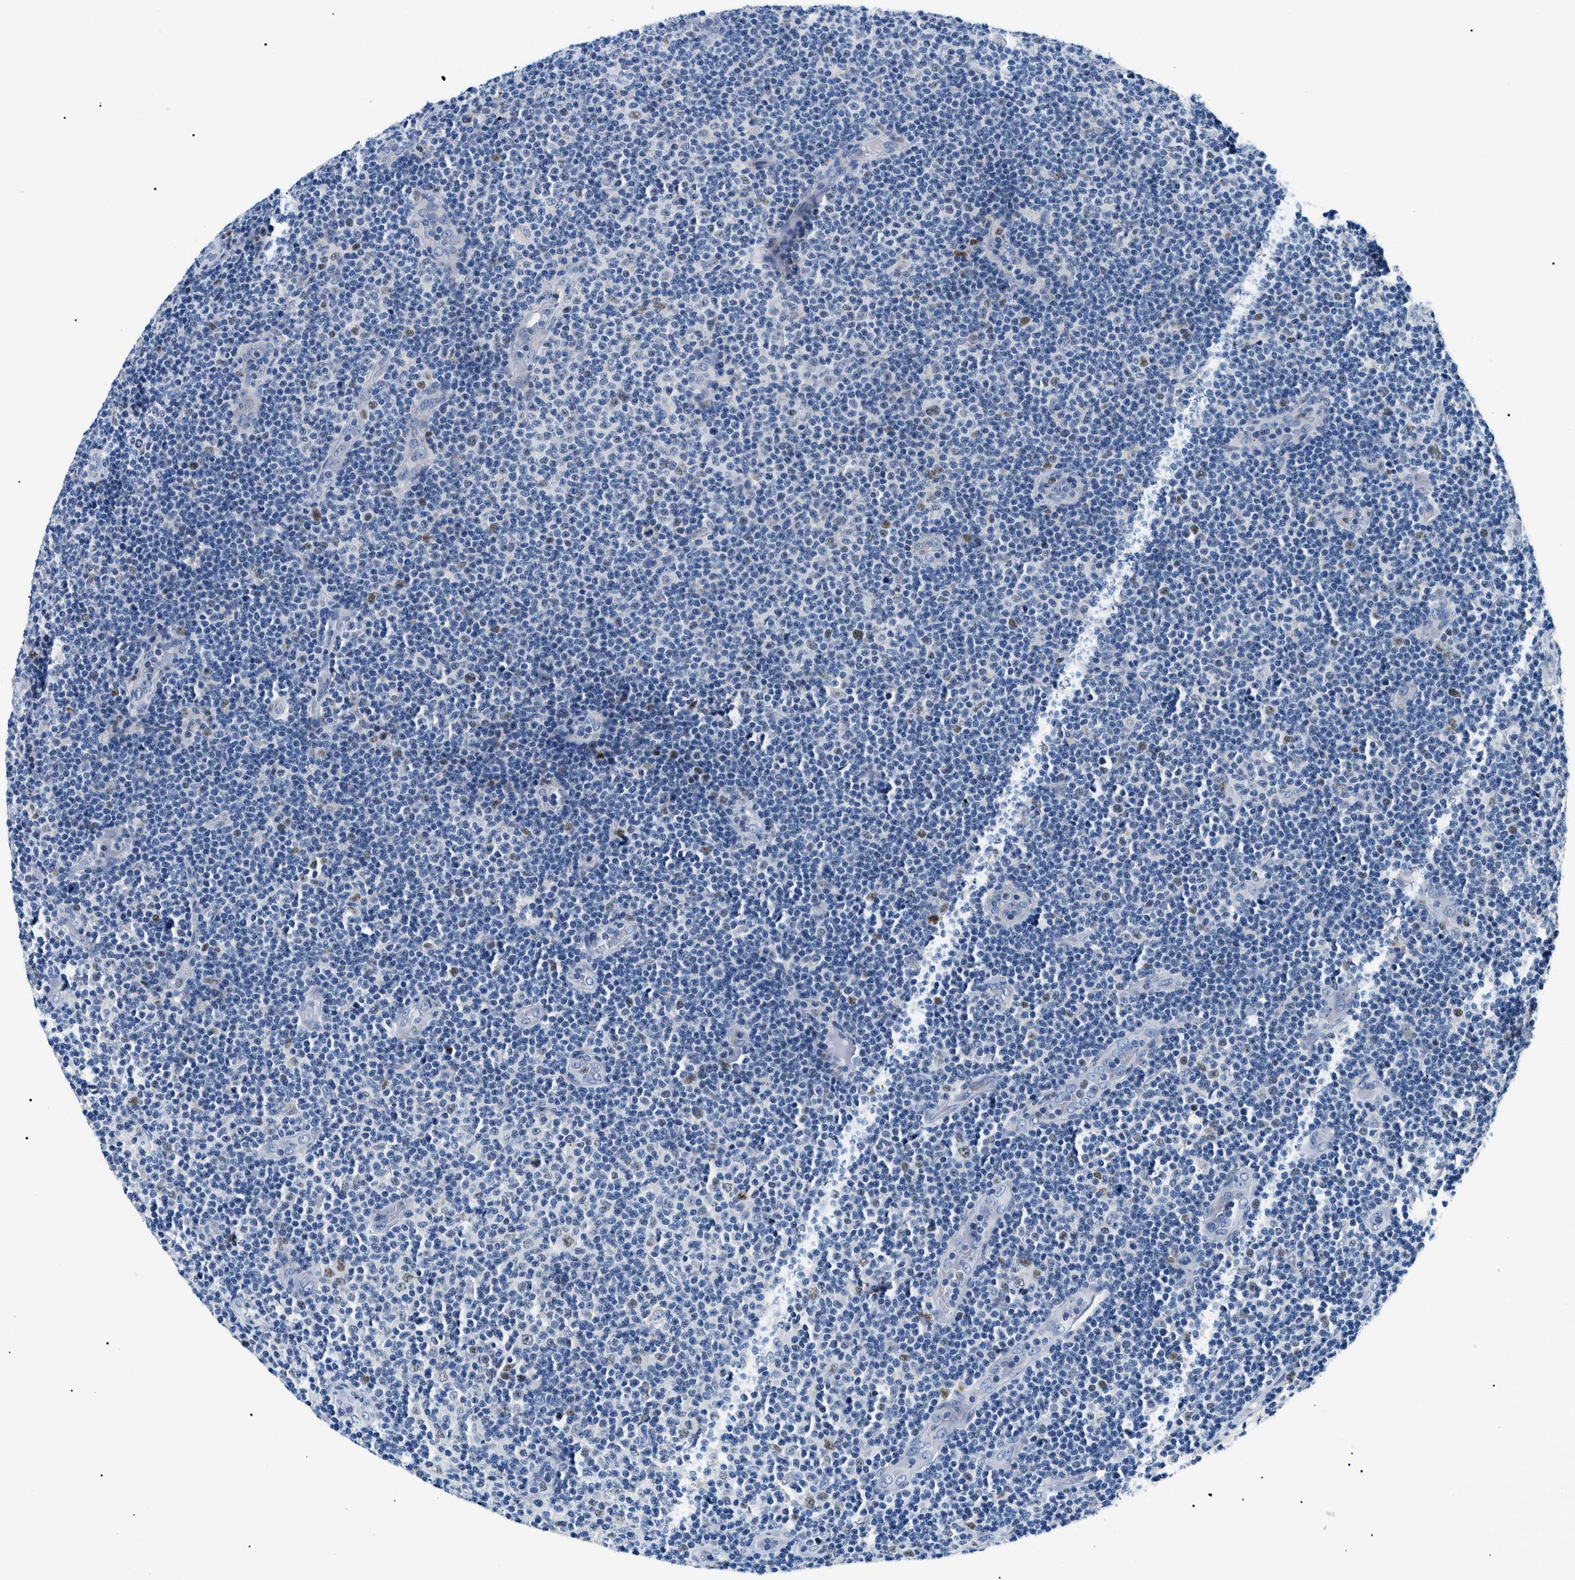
{"staining": {"intensity": "negative", "quantity": "none", "location": "none"}, "tissue": "lymphoma", "cell_type": "Tumor cells", "image_type": "cancer", "snomed": [{"axis": "morphology", "description": "Malignant lymphoma, non-Hodgkin's type, Low grade"}, {"axis": "topography", "description": "Lymph node"}], "caption": "Lymphoma was stained to show a protein in brown. There is no significant positivity in tumor cells.", "gene": "SMARCC1", "patient": {"sex": "male", "age": 83}}